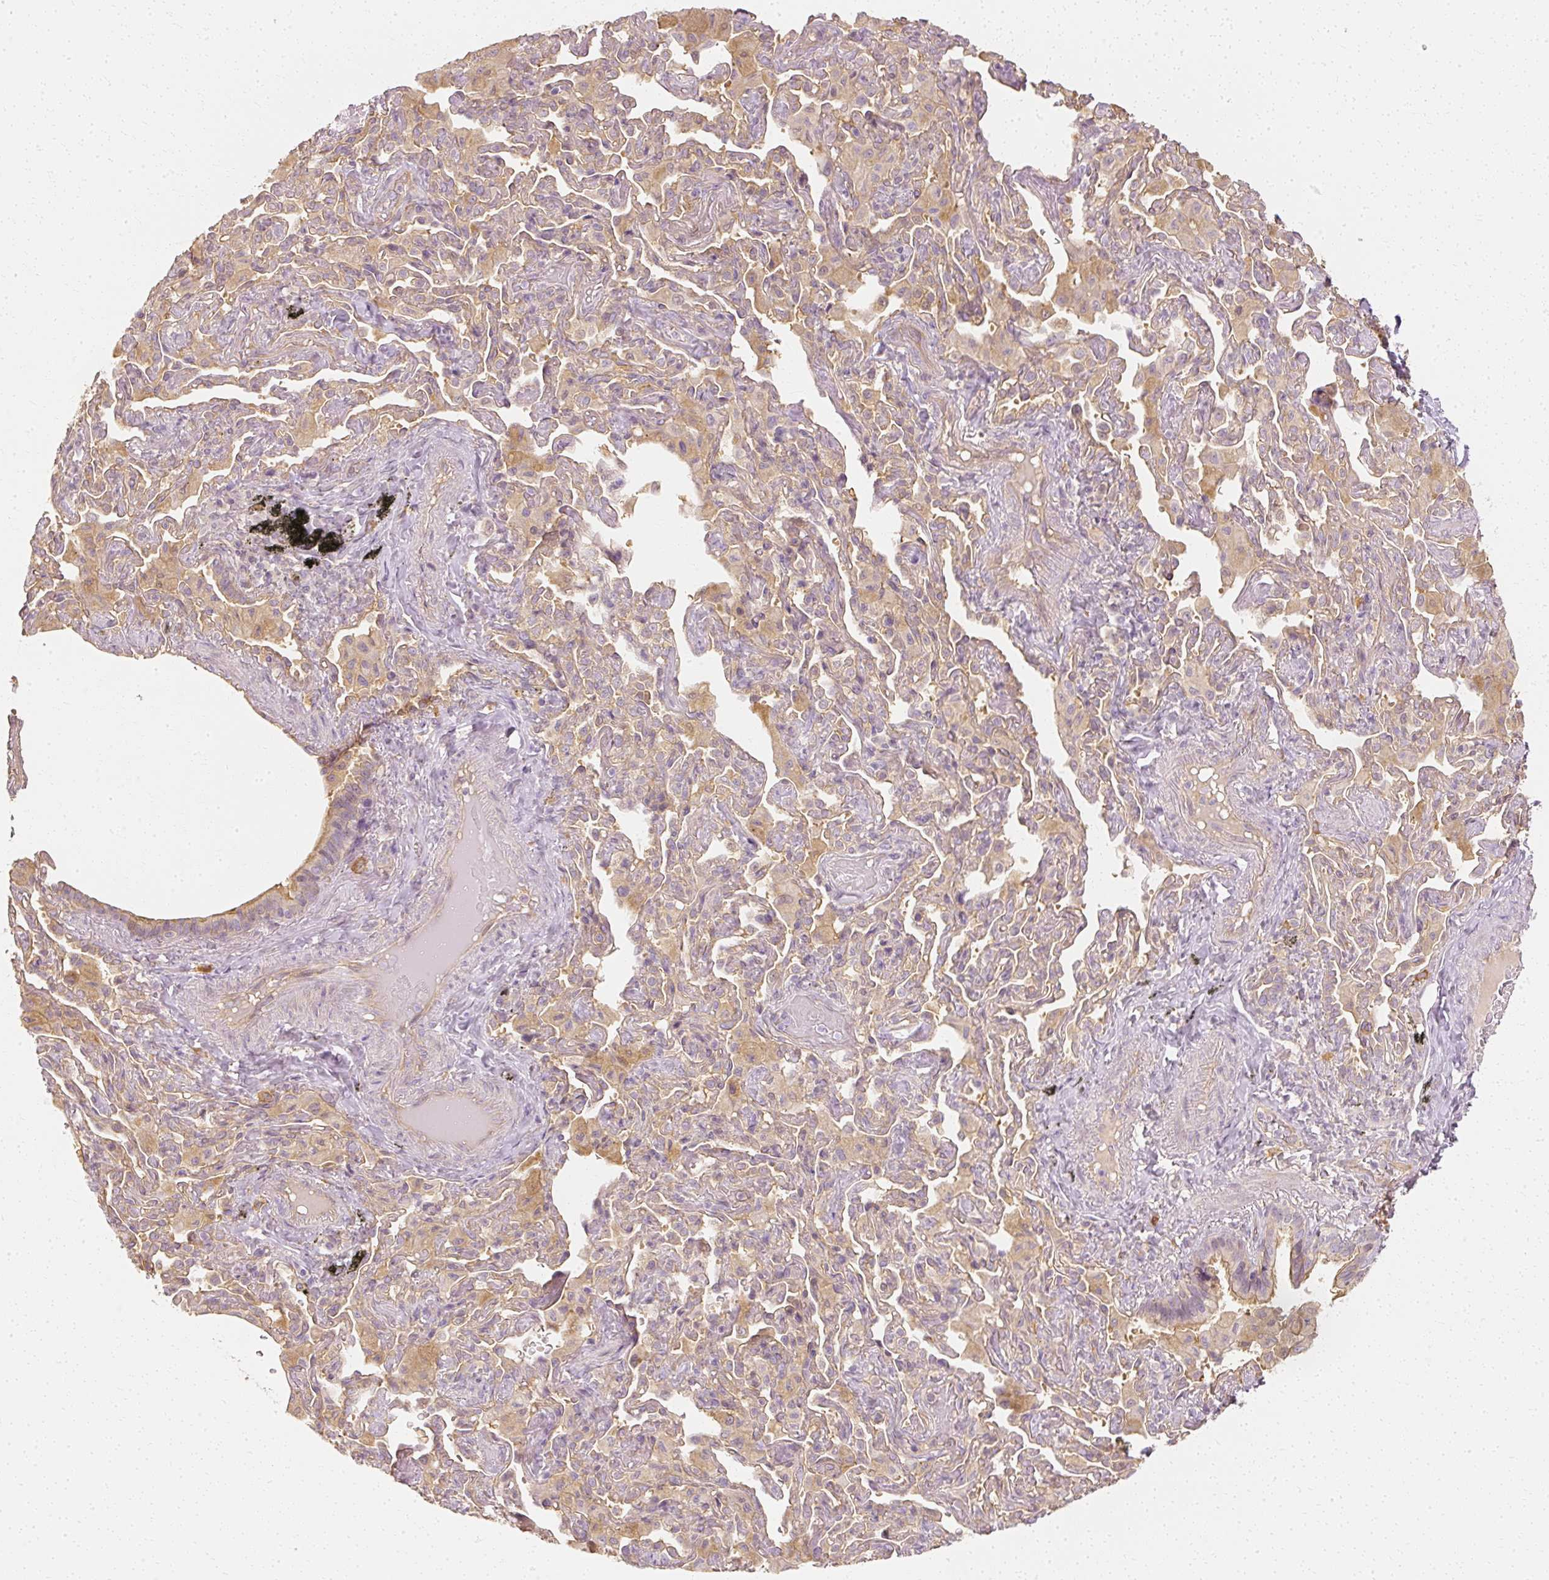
{"staining": {"intensity": "moderate", "quantity": ">75%", "location": "cytoplasmic/membranous"}, "tissue": "bronchus", "cell_type": "Respiratory epithelial cells", "image_type": "normal", "snomed": [{"axis": "morphology", "description": "Normal tissue, NOS"}, {"axis": "morphology", "description": "Inflammation, NOS"}, {"axis": "topography", "description": "Bronchus"}, {"axis": "topography", "description": "Lung"}], "caption": "Moderate cytoplasmic/membranous positivity for a protein is present in about >75% of respiratory epithelial cells of benign bronchus using immunohistochemistry (IHC).", "gene": "GNAQ", "patient": {"sex": "female", "age": 46}}